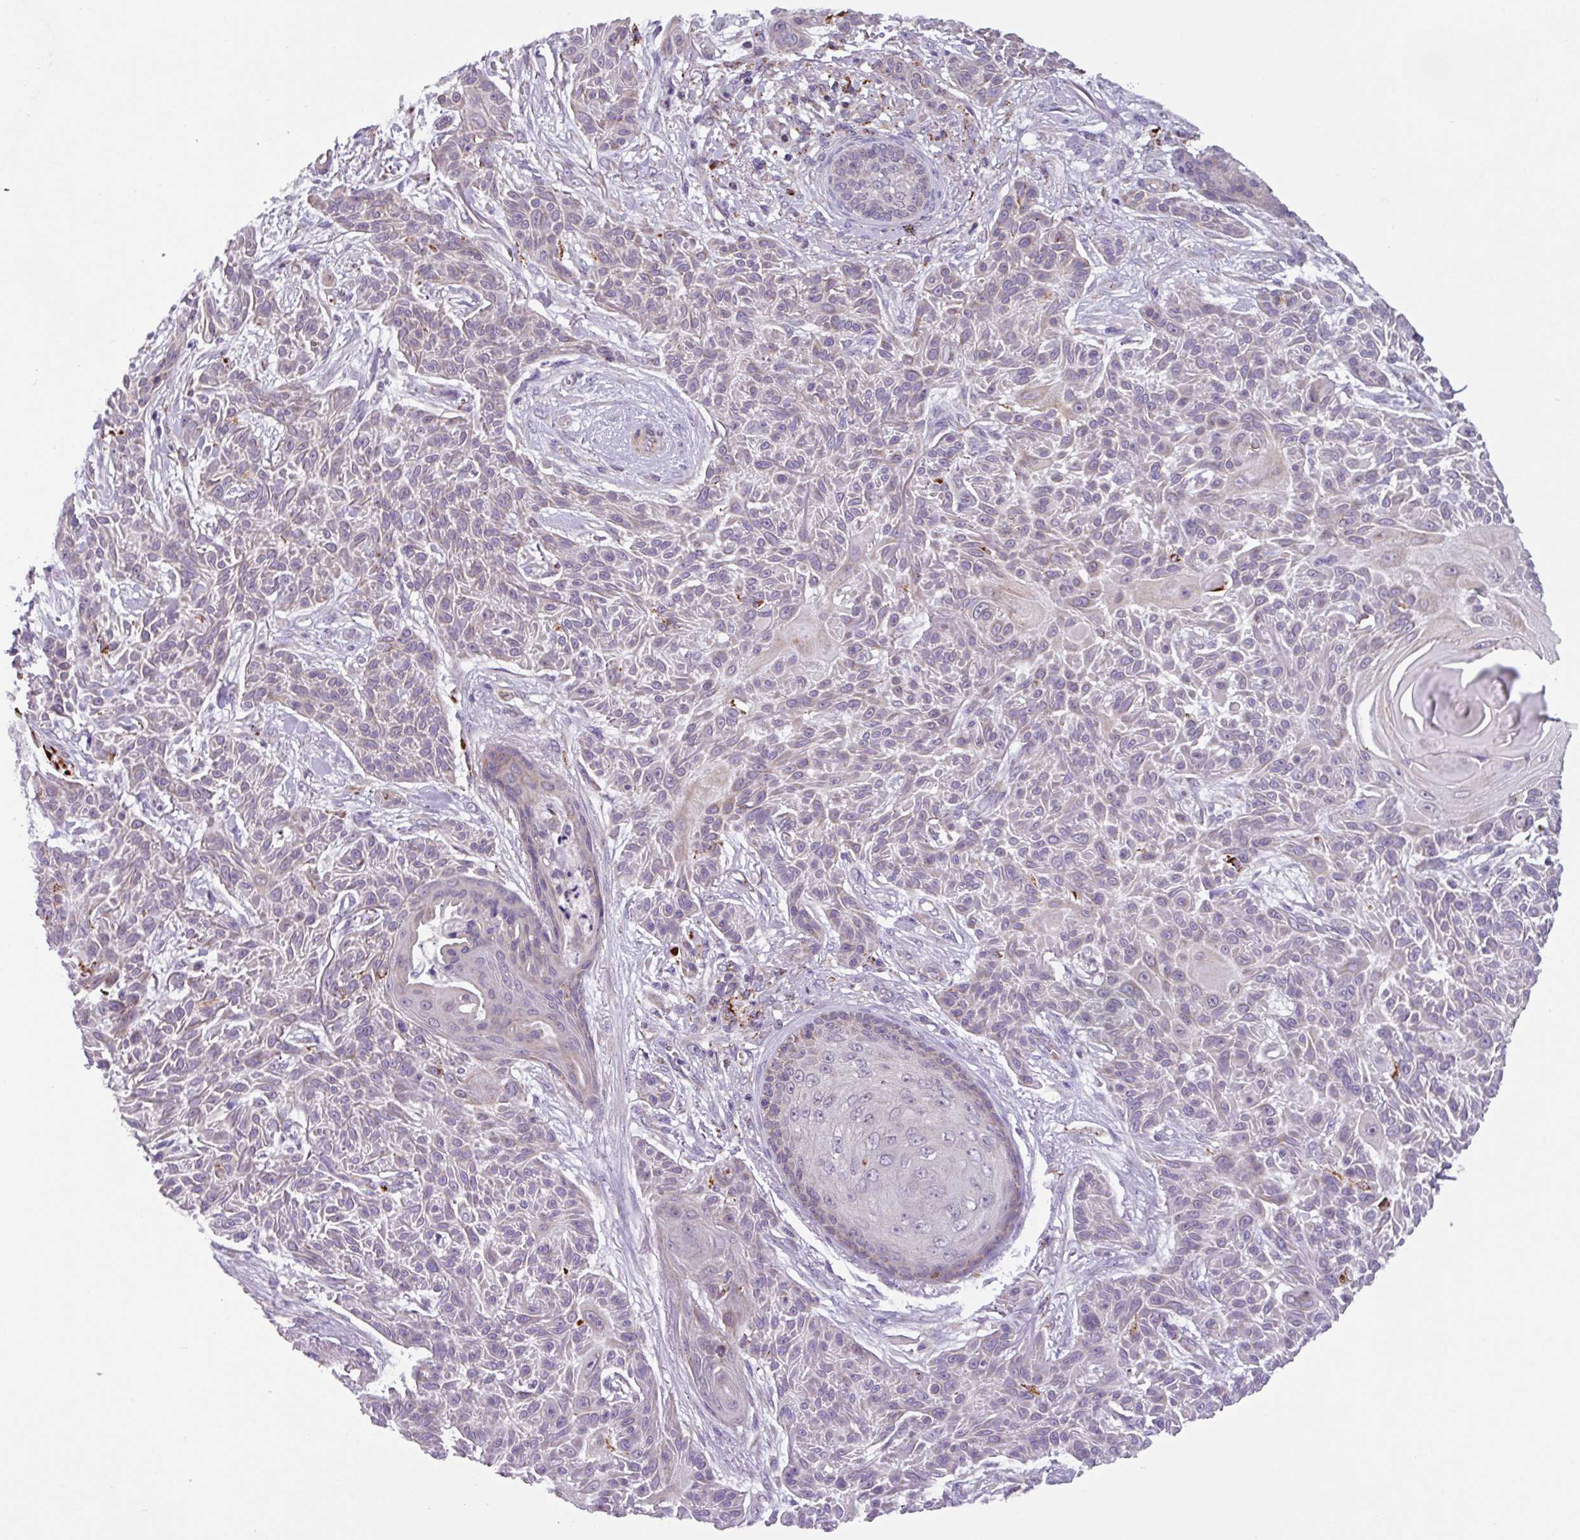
{"staining": {"intensity": "negative", "quantity": "none", "location": "none"}, "tissue": "skin cancer", "cell_type": "Tumor cells", "image_type": "cancer", "snomed": [{"axis": "morphology", "description": "Squamous cell carcinoma, NOS"}, {"axis": "topography", "description": "Skin"}], "caption": "Image shows no protein expression in tumor cells of skin cancer tissue.", "gene": "AKIRIN1", "patient": {"sex": "male", "age": 86}}